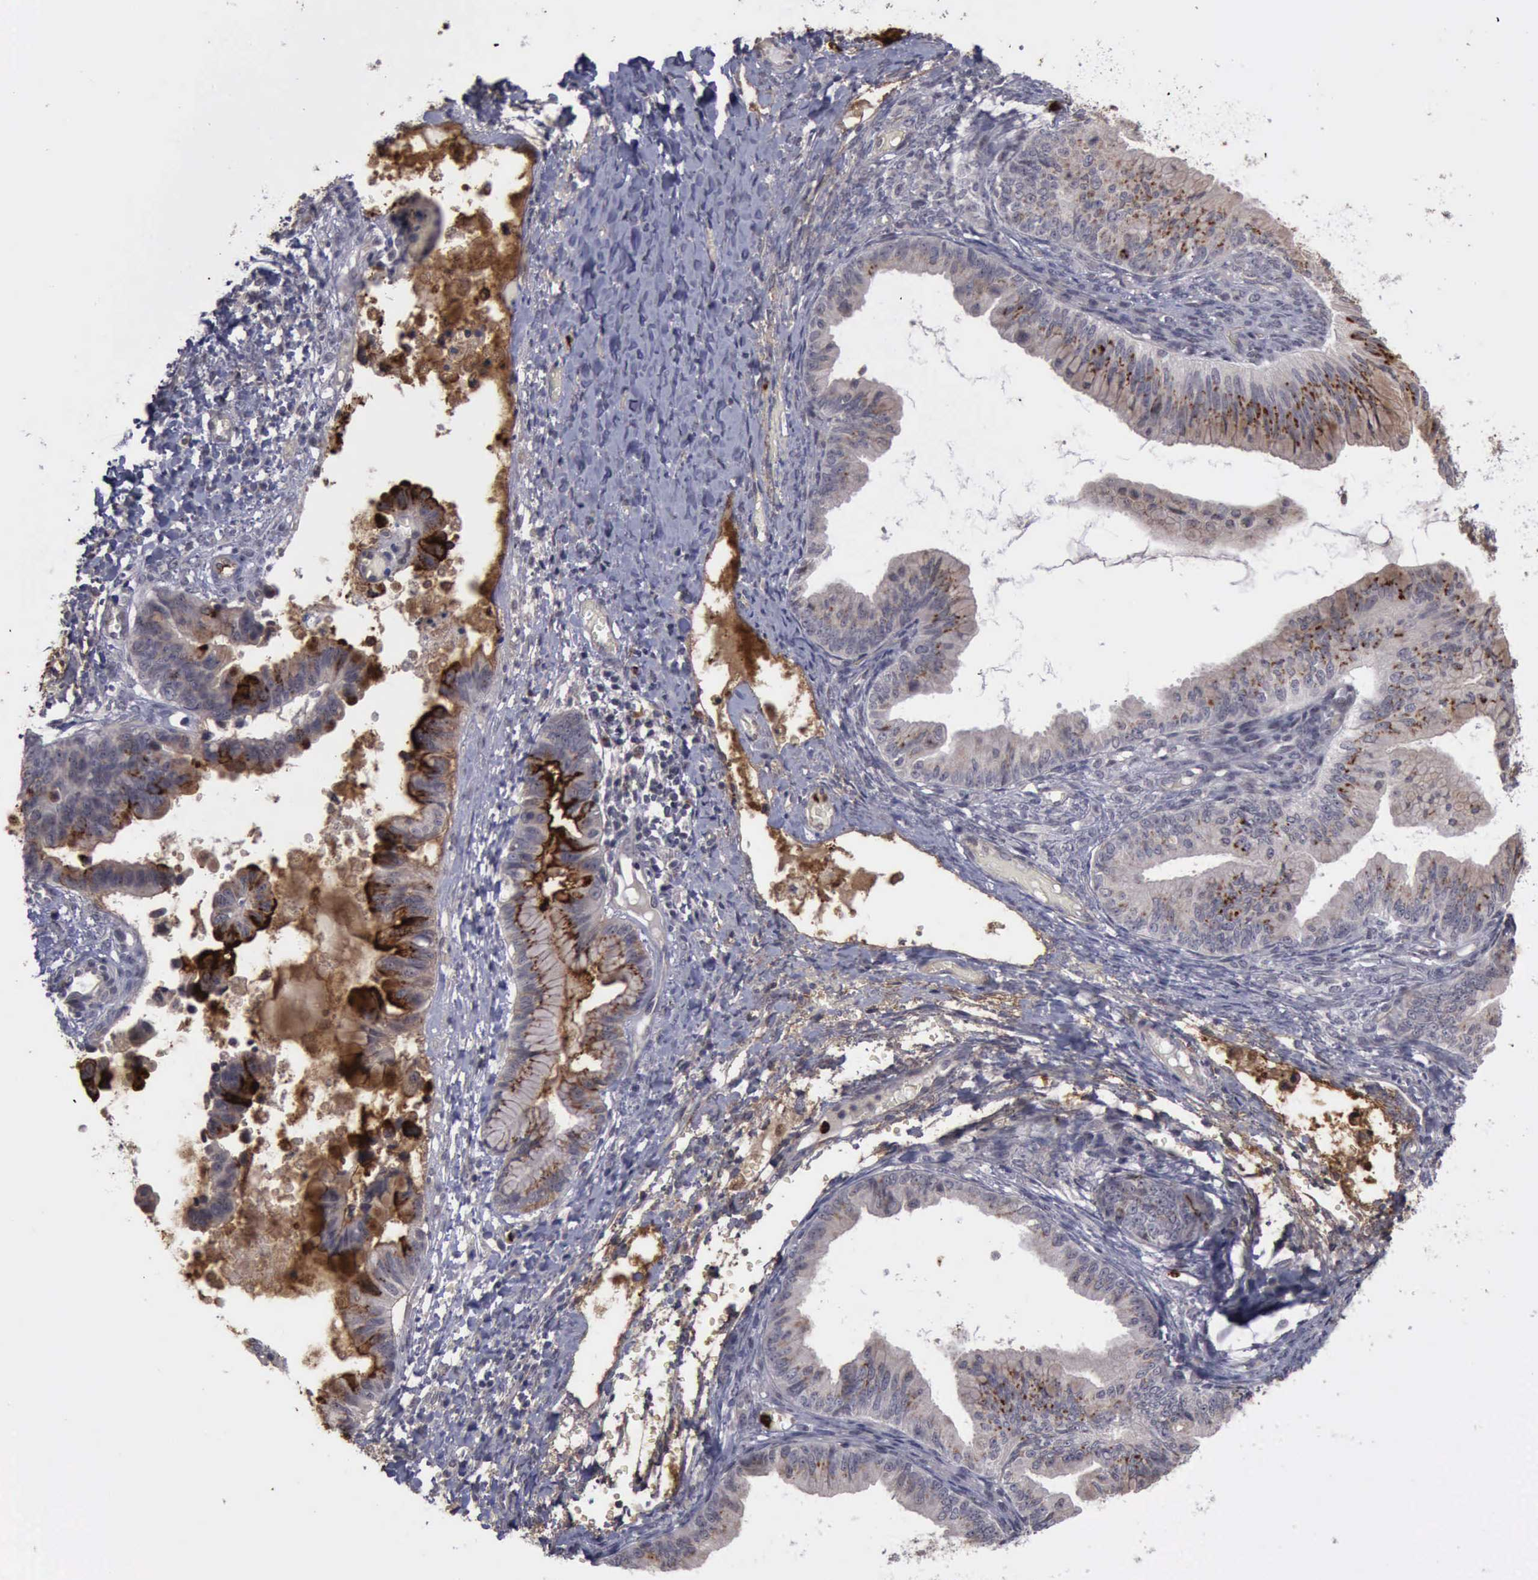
{"staining": {"intensity": "strong", "quantity": "25%-75%", "location": "cytoplasmic/membranous"}, "tissue": "ovarian cancer", "cell_type": "Tumor cells", "image_type": "cancer", "snomed": [{"axis": "morphology", "description": "Cystadenocarcinoma, mucinous, NOS"}, {"axis": "topography", "description": "Ovary"}], "caption": "Immunohistochemistry (IHC) staining of ovarian cancer (mucinous cystadenocarcinoma), which reveals high levels of strong cytoplasmic/membranous expression in approximately 25%-75% of tumor cells indicating strong cytoplasmic/membranous protein expression. The staining was performed using DAB (3,3'-diaminobenzidine) (brown) for protein detection and nuclei were counterstained in hematoxylin (blue).", "gene": "MMP9", "patient": {"sex": "female", "age": 36}}